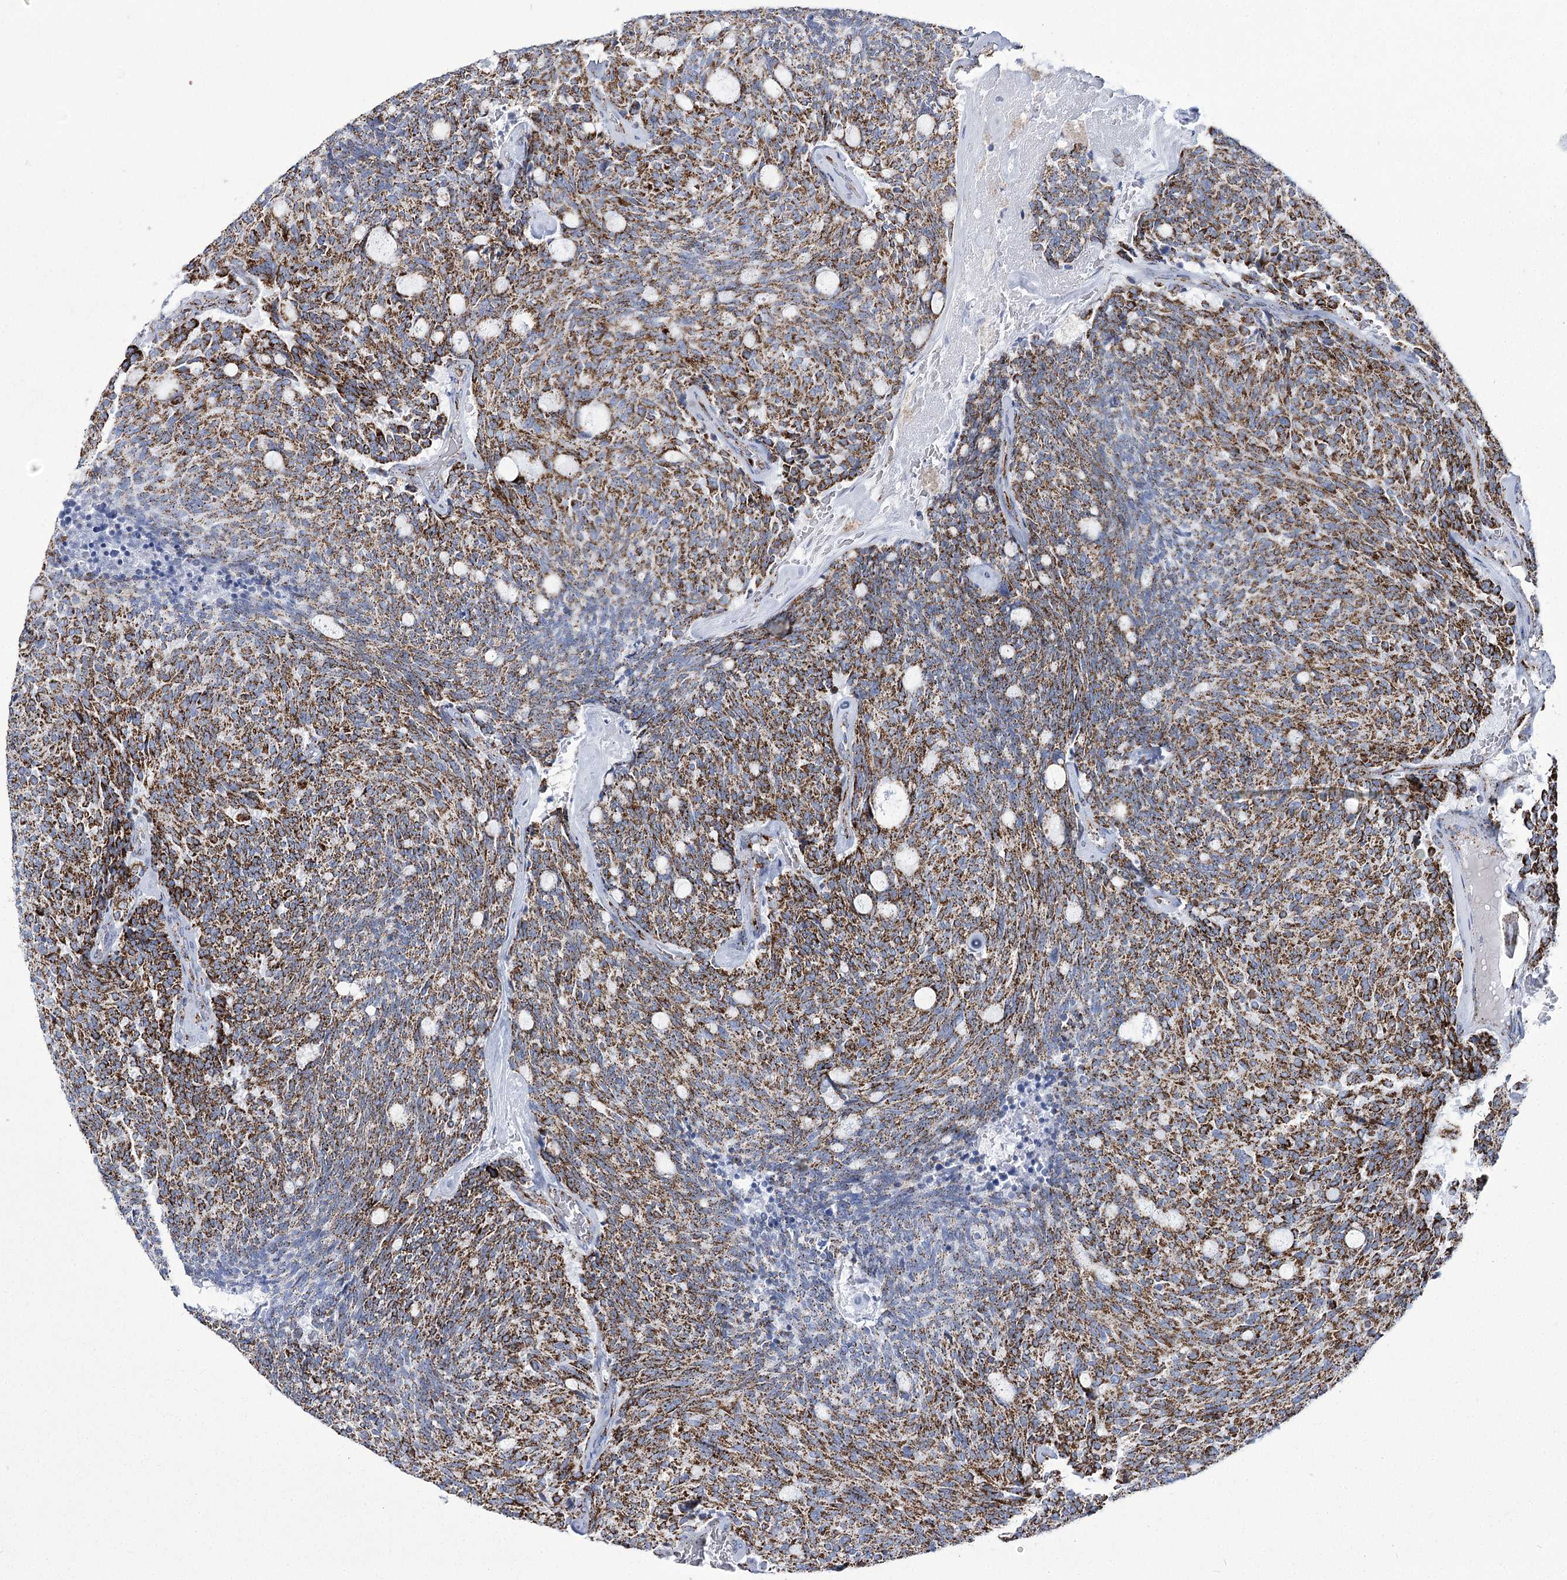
{"staining": {"intensity": "strong", "quantity": ">75%", "location": "cytoplasmic/membranous"}, "tissue": "carcinoid", "cell_type": "Tumor cells", "image_type": "cancer", "snomed": [{"axis": "morphology", "description": "Carcinoid, malignant, NOS"}, {"axis": "topography", "description": "Pancreas"}], "caption": "Carcinoid (malignant) was stained to show a protein in brown. There is high levels of strong cytoplasmic/membranous expression in approximately >75% of tumor cells.", "gene": "PDHB", "patient": {"sex": "female", "age": 54}}